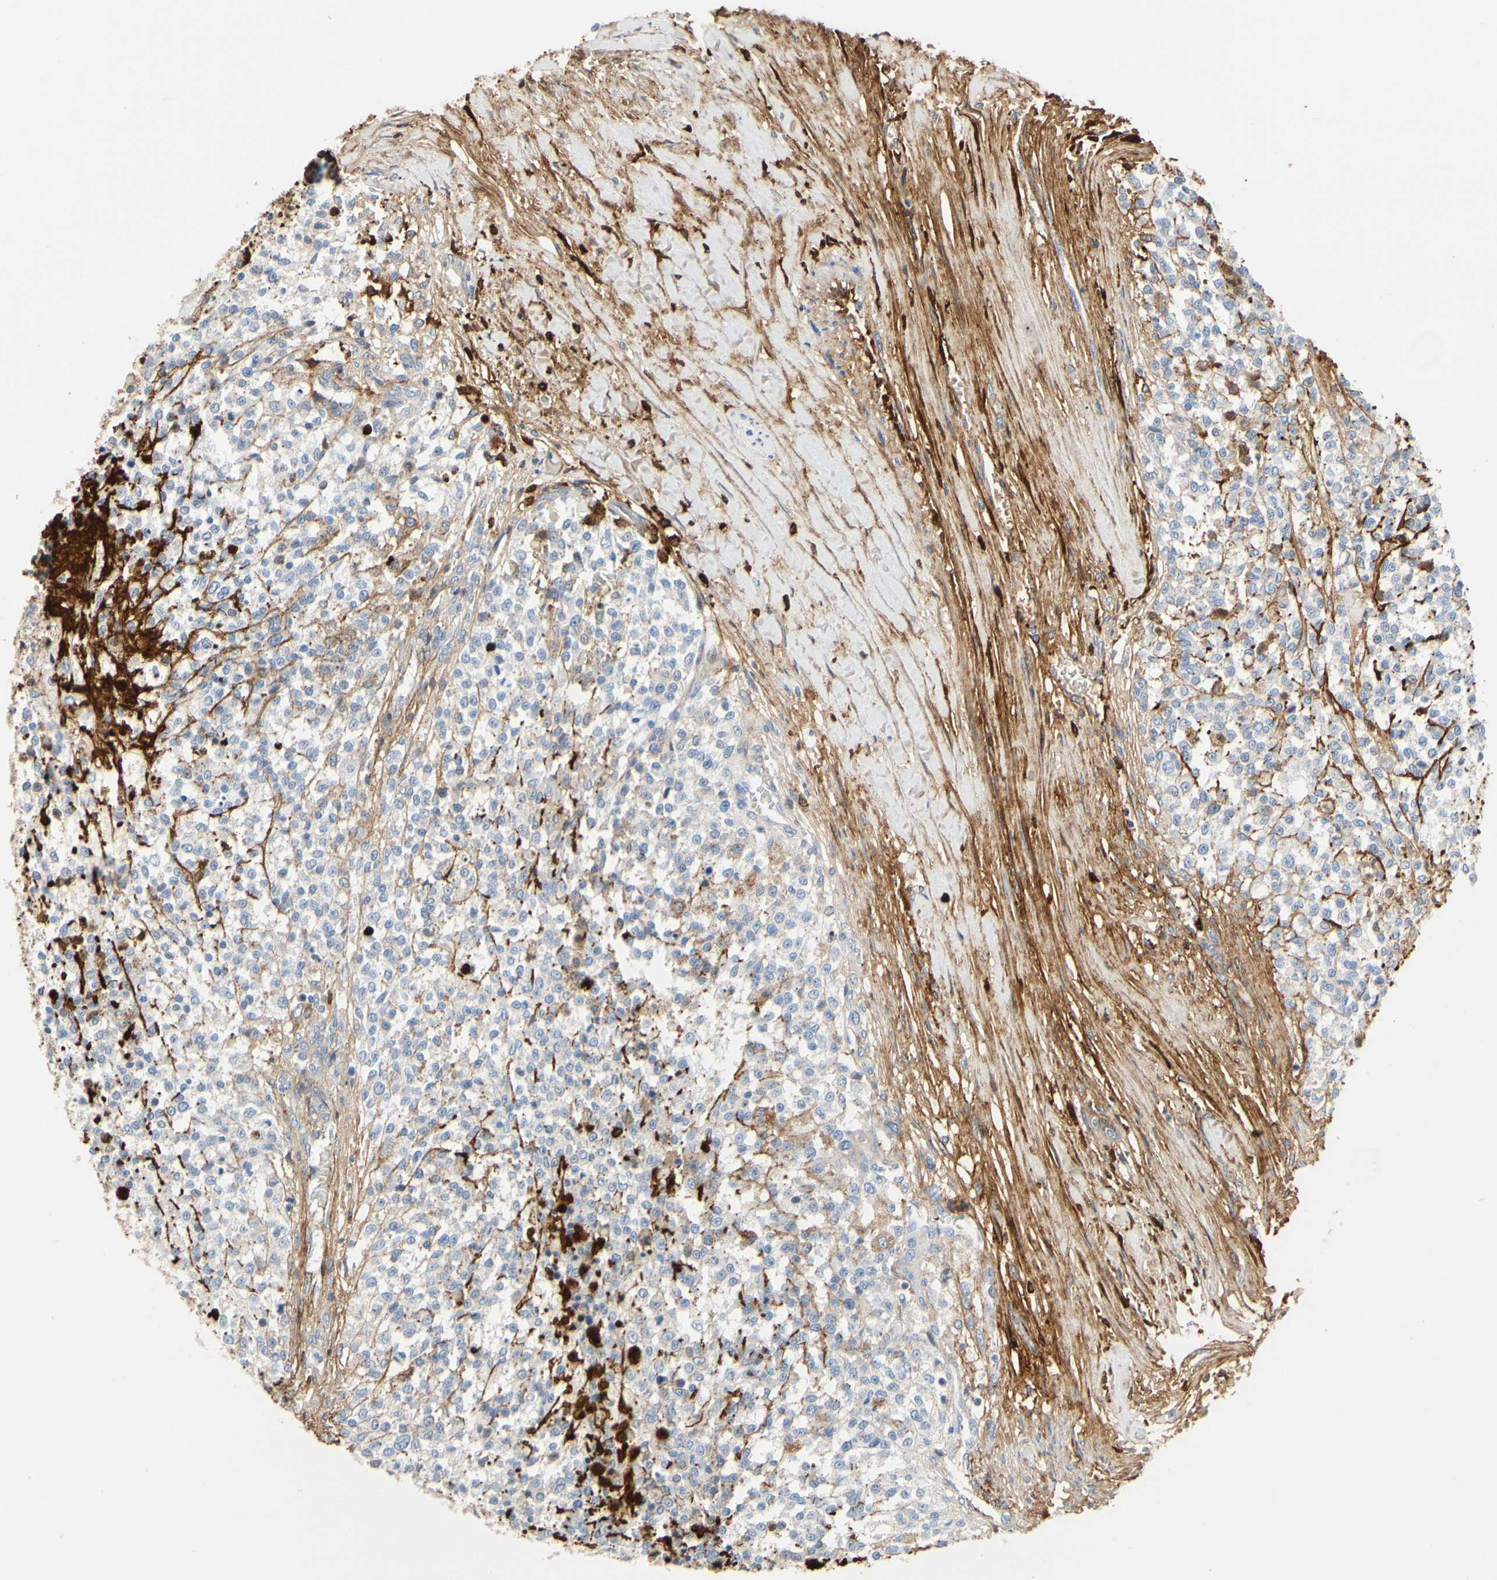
{"staining": {"intensity": "negative", "quantity": "none", "location": "none"}, "tissue": "testis cancer", "cell_type": "Tumor cells", "image_type": "cancer", "snomed": [{"axis": "morphology", "description": "Seminoma, NOS"}, {"axis": "topography", "description": "Testis"}], "caption": "High magnification brightfield microscopy of testis cancer stained with DAB (3,3'-diaminobenzidine) (brown) and counterstained with hematoxylin (blue): tumor cells show no significant positivity.", "gene": "FGB", "patient": {"sex": "male", "age": 59}}